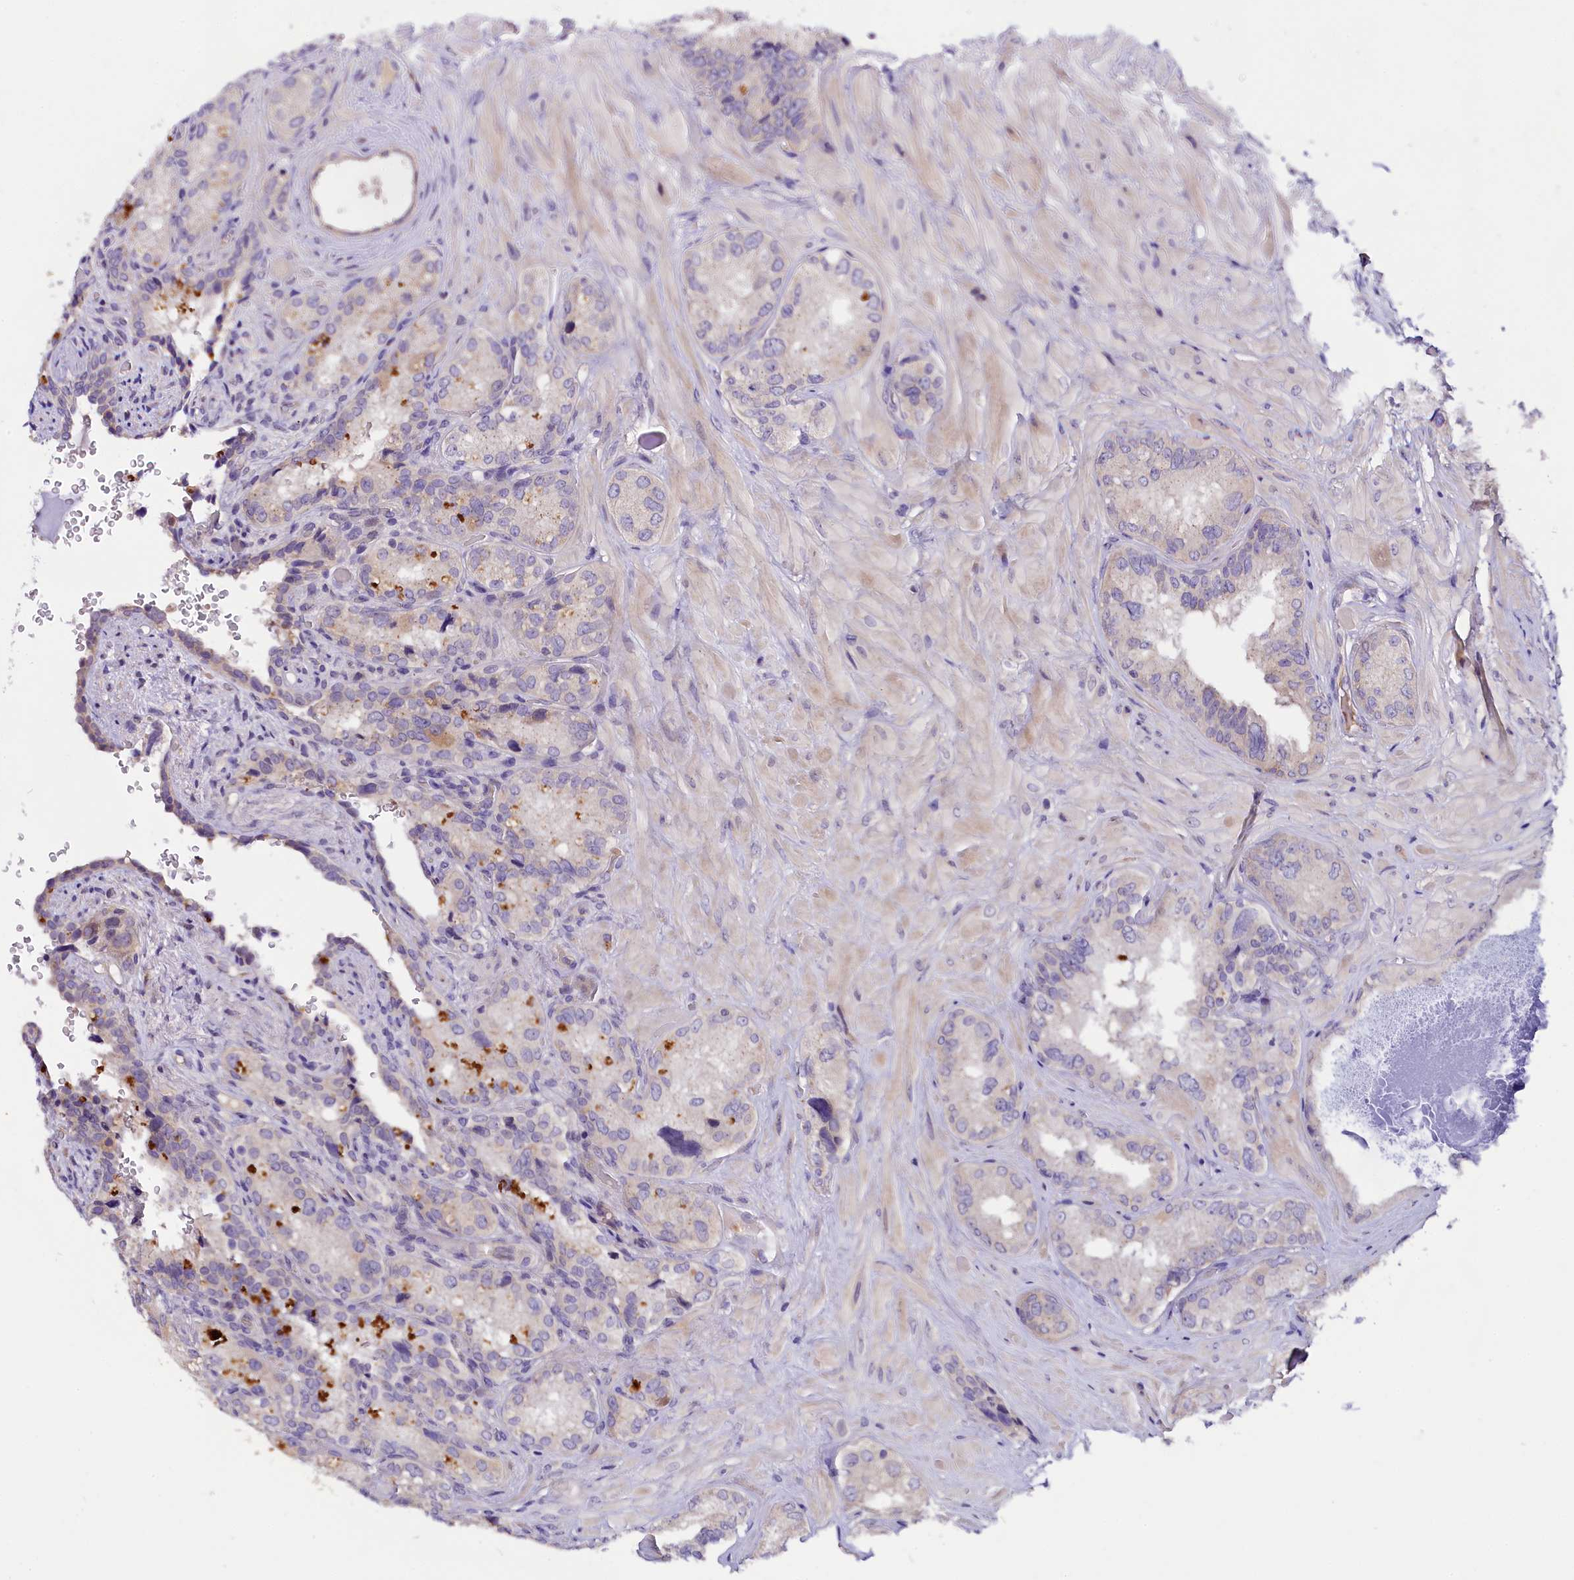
{"staining": {"intensity": "weak", "quantity": "<25%", "location": "cytoplasmic/membranous"}, "tissue": "seminal vesicle", "cell_type": "Glandular cells", "image_type": "normal", "snomed": [{"axis": "morphology", "description": "Normal tissue, NOS"}, {"axis": "topography", "description": "Seminal veicle"}, {"axis": "topography", "description": "Peripheral nerve tissue"}], "caption": "Immunohistochemistry (IHC) micrograph of benign seminal vesicle: seminal vesicle stained with DAB (3,3'-diaminobenzidine) exhibits no significant protein staining in glandular cells.", "gene": "C9orf40", "patient": {"sex": "male", "age": 67}}